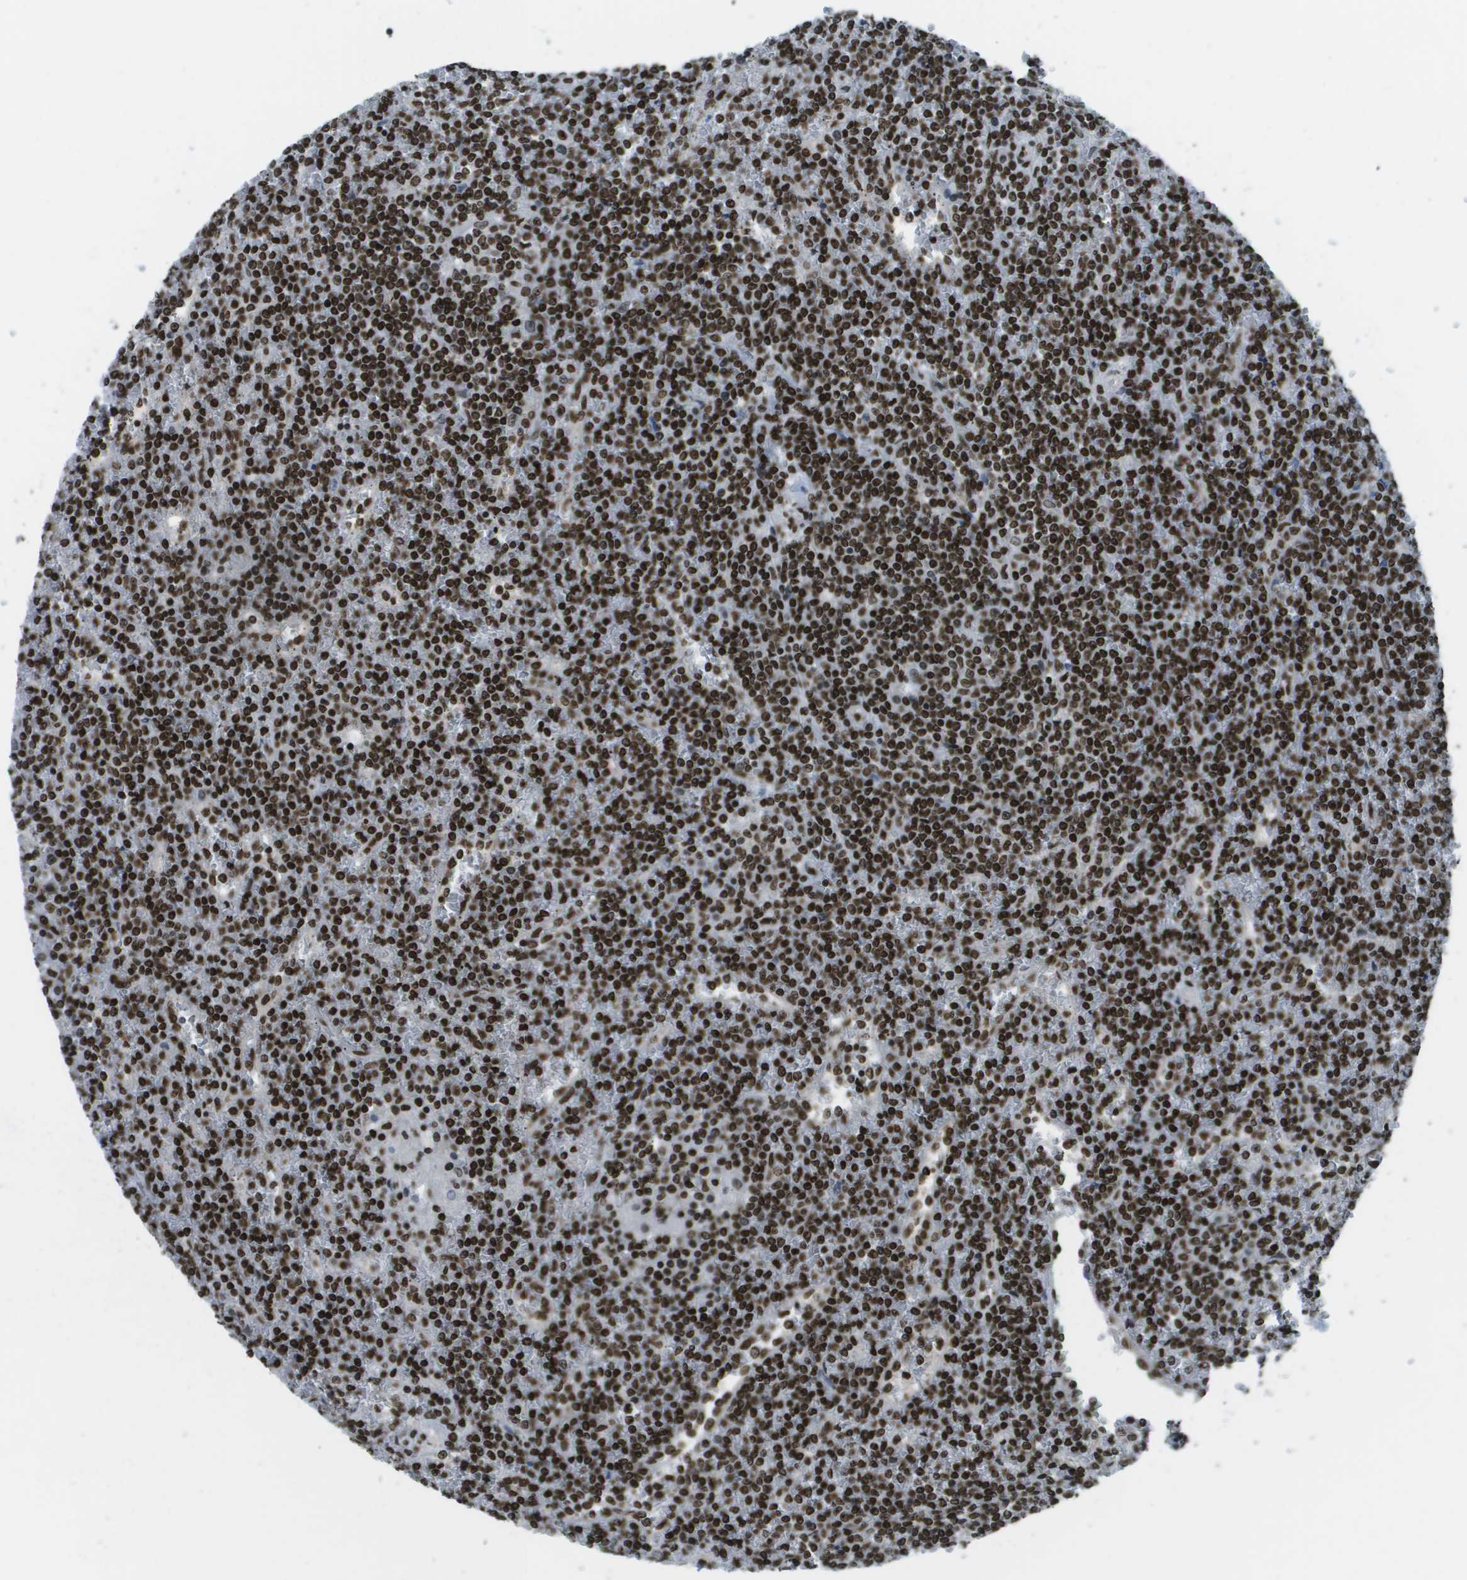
{"staining": {"intensity": "strong", "quantity": ">75%", "location": "nuclear"}, "tissue": "lymphoma", "cell_type": "Tumor cells", "image_type": "cancer", "snomed": [{"axis": "morphology", "description": "Malignant lymphoma, non-Hodgkin's type, Low grade"}, {"axis": "topography", "description": "Spleen"}], "caption": "IHC (DAB) staining of human lymphoma reveals strong nuclear protein staining in about >75% of tumor cells. The protein of interest is shown in brown color, while the nuclei are stained blue.", "gene": "GLYR1", "patient": {"sex": "female", "age": 19}}